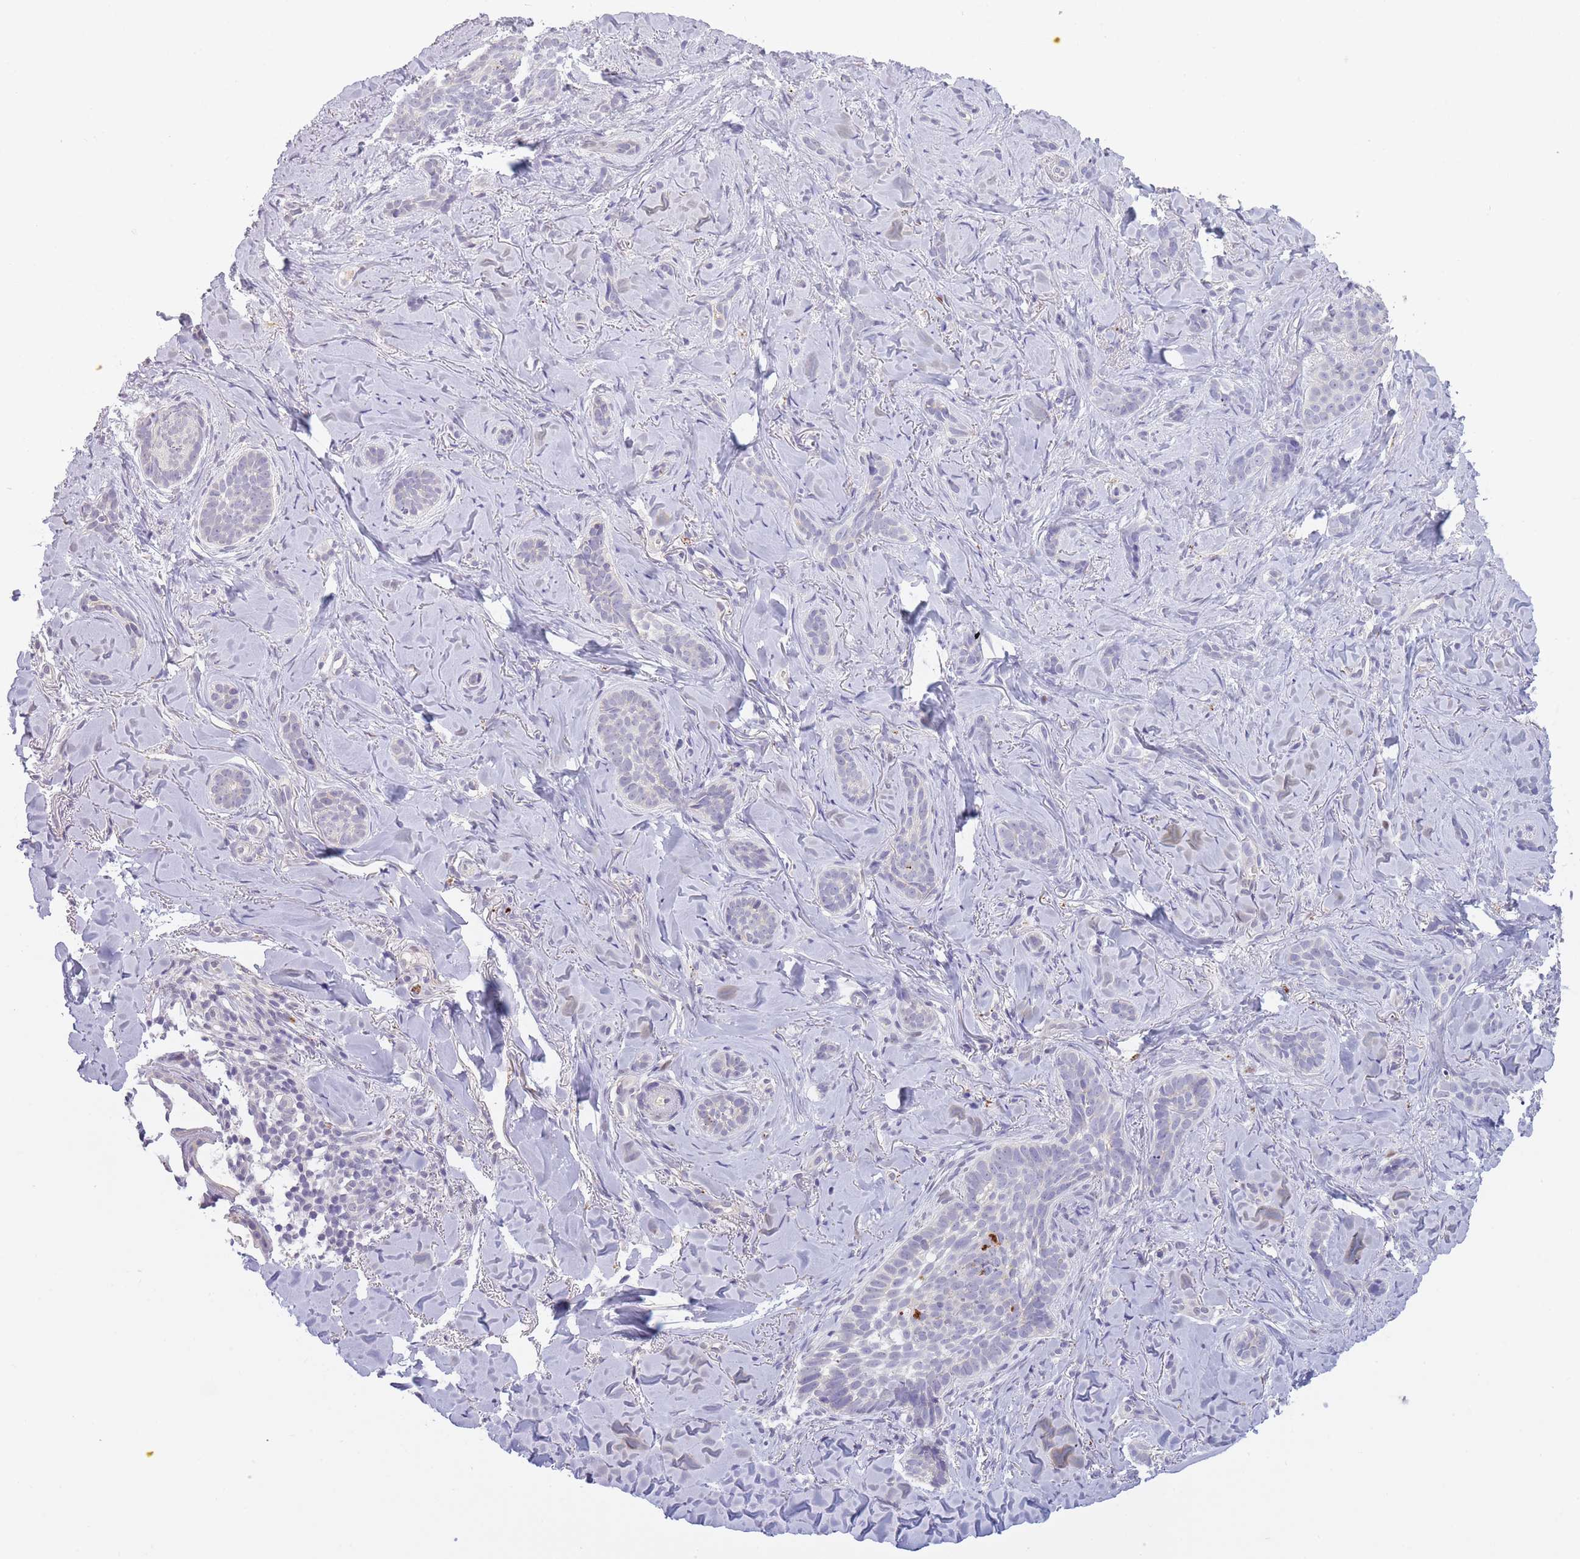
{"staining": {"intensity": "negative", "quantity": "none", "location": "none"}, "tissue": "skin cancer", "cell_type": "Tumor cells", "image_type": "cancer", "snomed": [{"axis": "morphology", "description": "Basal cell carcinoma"}, {"axis": "topography", "description": "Skin"}], "caption": "The immunohistochemistry micrograph has no significant positivity in tumor cells of skin cancer (basal cell carcinoma) tissue.", "gene": "TRIM61", "patient": {"sex": "female", "age": 55}}